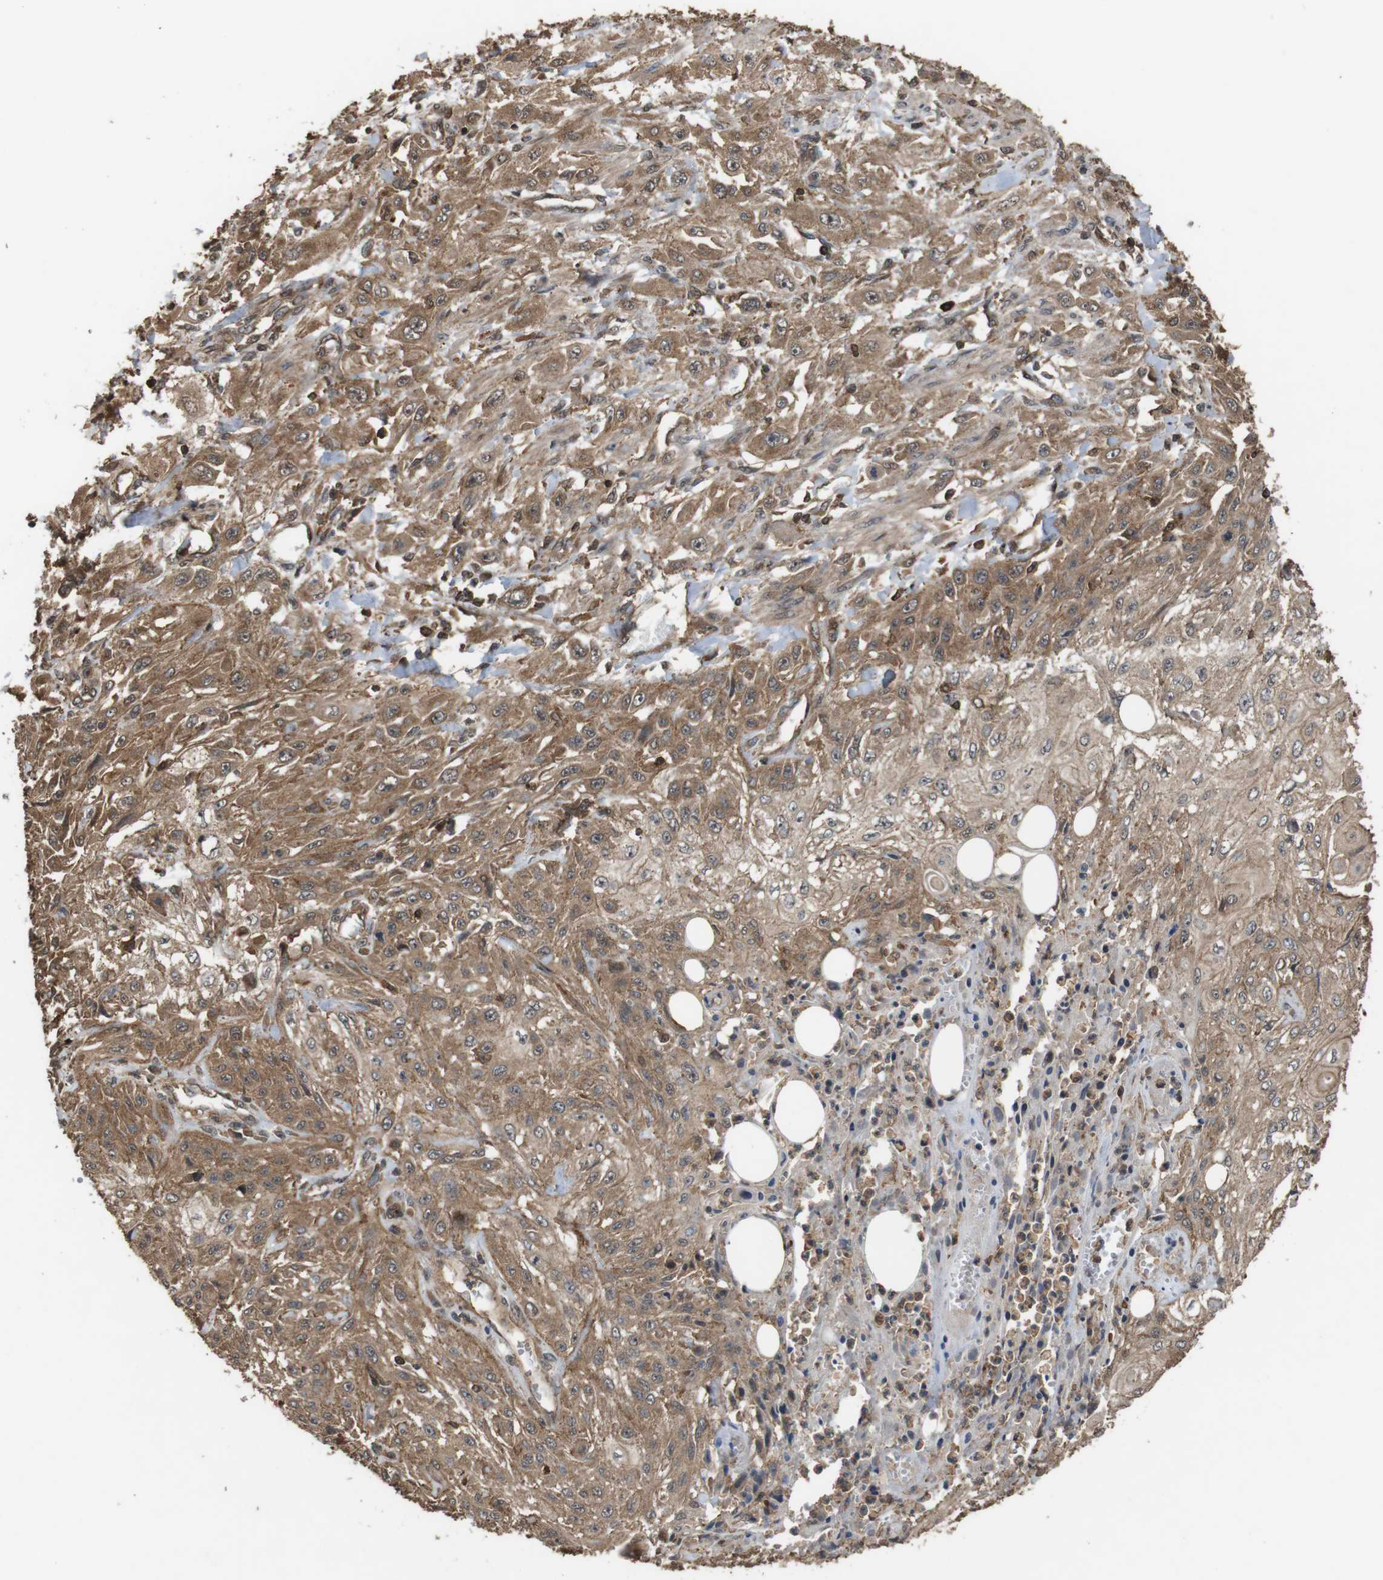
{"staining": {"intensity": "moderate", "quantity": ">75%", "location": "cytoplasmic/membranous"}, "tissue": "skin cancer", "cell_type": "Tumor cells", "image_type": "cancer", "snomed": [{"axis": "morphology", "description": "Squamous cell carcinoma, NOS"}, {"axis": "topography", "description": "Skin"}], "caption": "Protein analysis of skin squamous cell carcinoma tissue exhibits moderate cytoplasmic/membranous expression in approximately >75% of tumor cells.", "gene": "BAG4", "patient": {"sex": "male", "age": 75}}